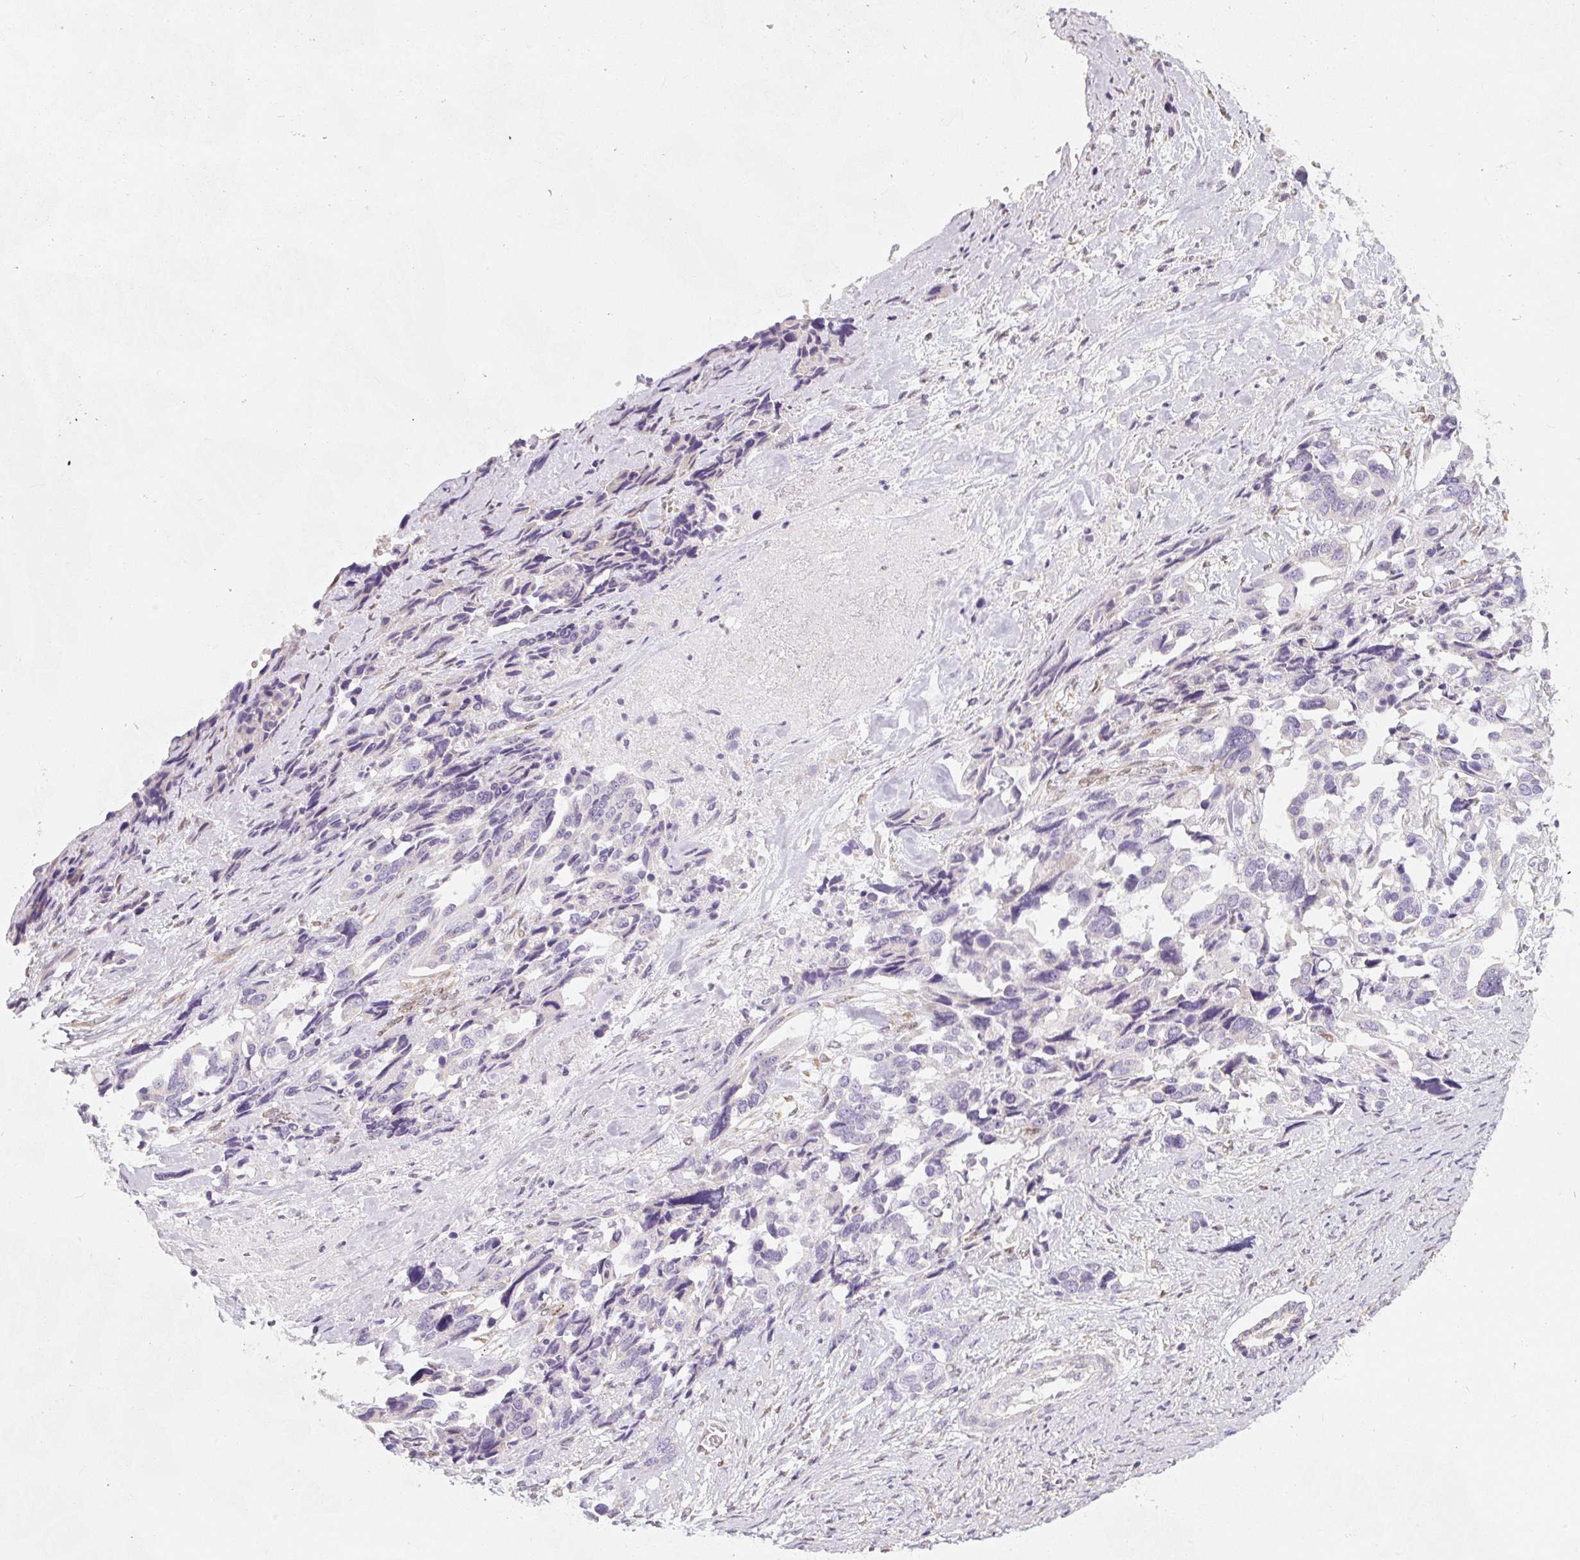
{"staining": {"intensity": "negative", "quantity": "none", "location": "none"}, "tissue": "ovarian cancer", "cell_type": "Tumor cells", "image_type": "cancer", "snomed": [{"axis": "morphology", "description": "Cystadenocarcinoma, serous, NOS"}, {"axis": "topography", "description": "Ovary"}], "caption": "Tumor cells show no significant protein staining in ovarian cancer.", "gene": "PWWP3B", "patient": {"sex": "female", "age": 44}}